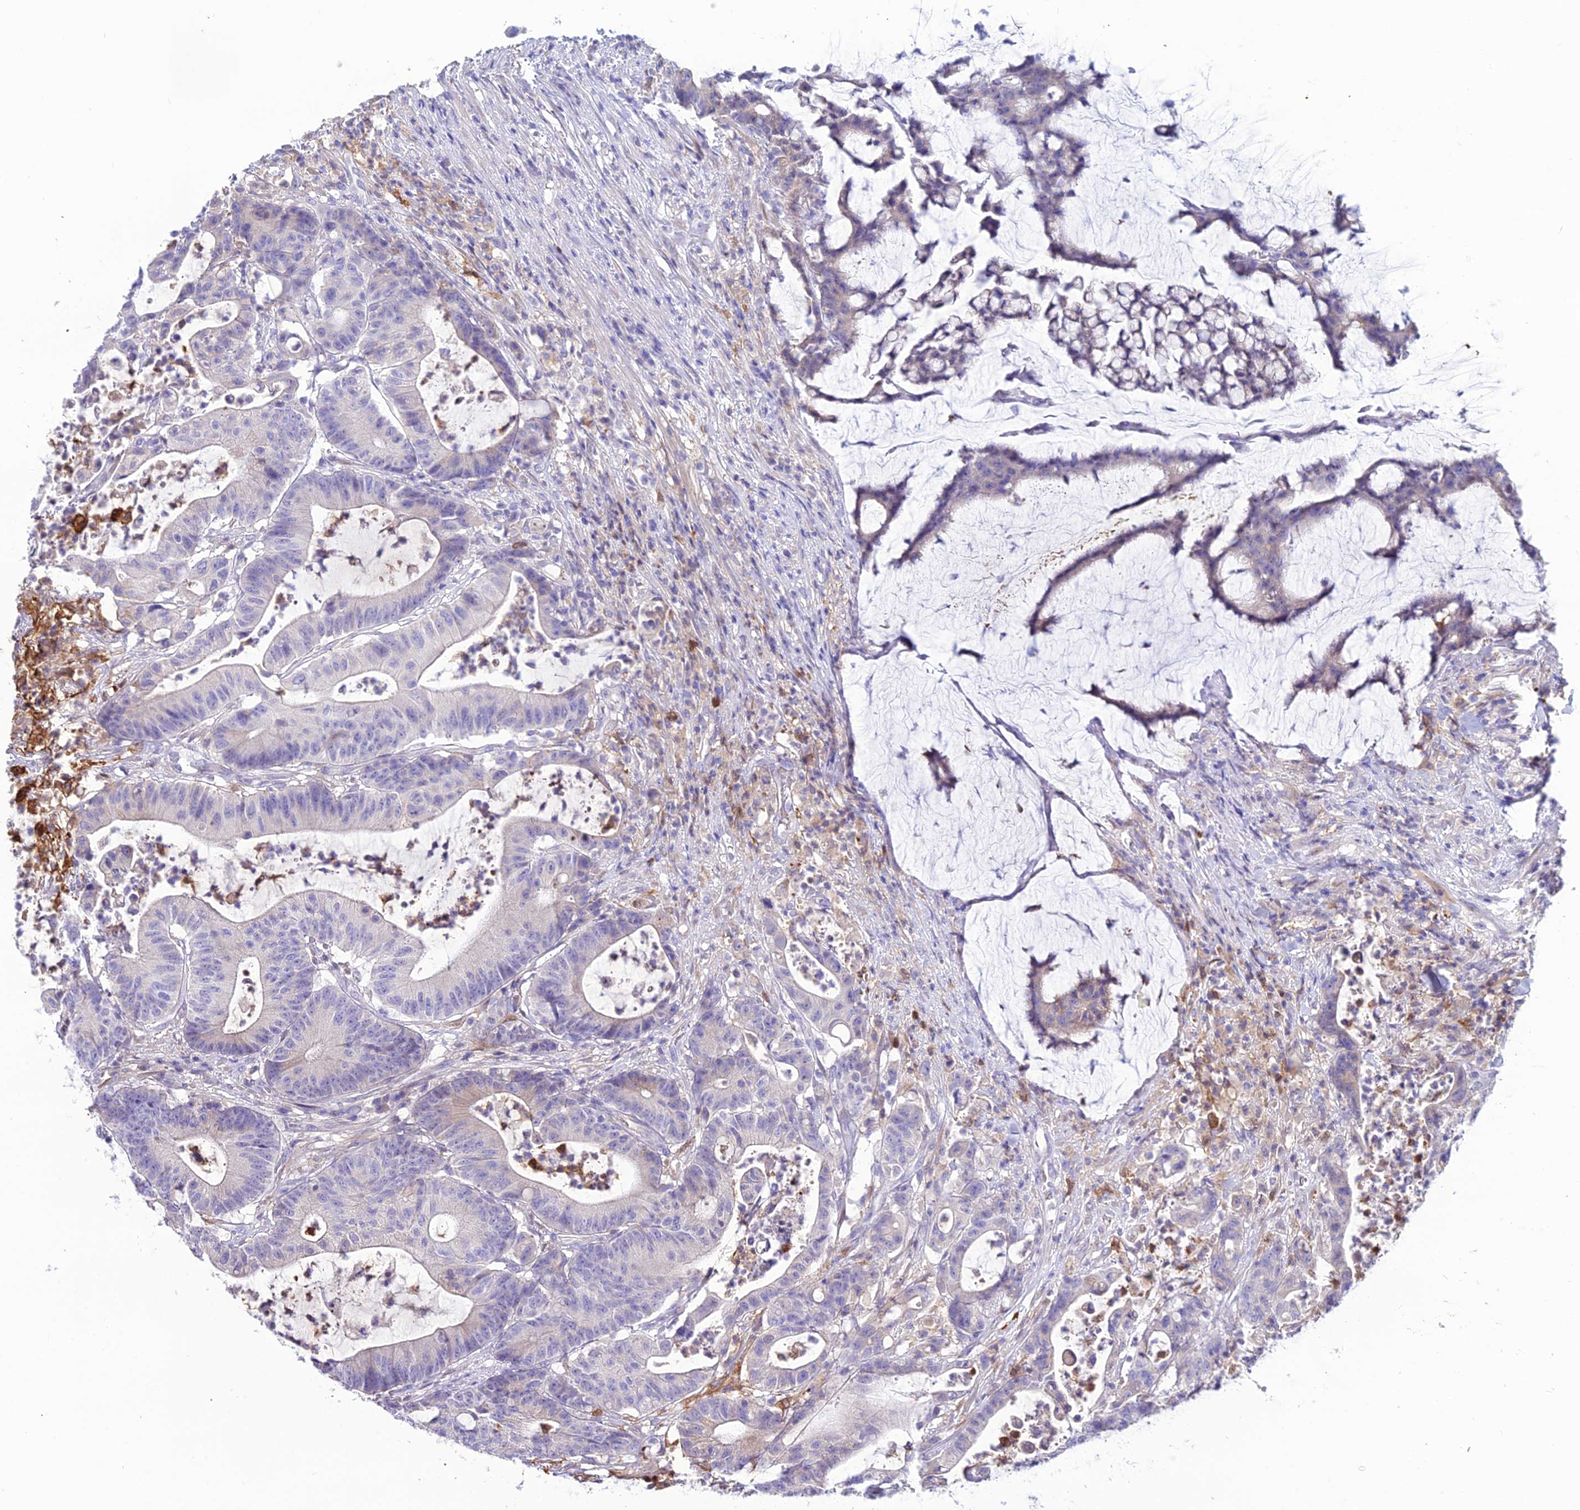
{"staining": {"intensity": "negative", "quantity": "none", "location": "none"}, "tissue": "colorectal cancer", "cell_type": "Tumor cells", "image_type": "cancer", "snomed": [{"axis": "morphology", "description": "Adenocarcinoma, NOS"}, {"axis": "topography", "description": "Colon"}], "caption": "An image of colorectal adenocarcinoma stained for a protein reveals no brown staining in tumor cells.", "gene": "MB21D2", "patient": {"sex": "female", "age": 84}}